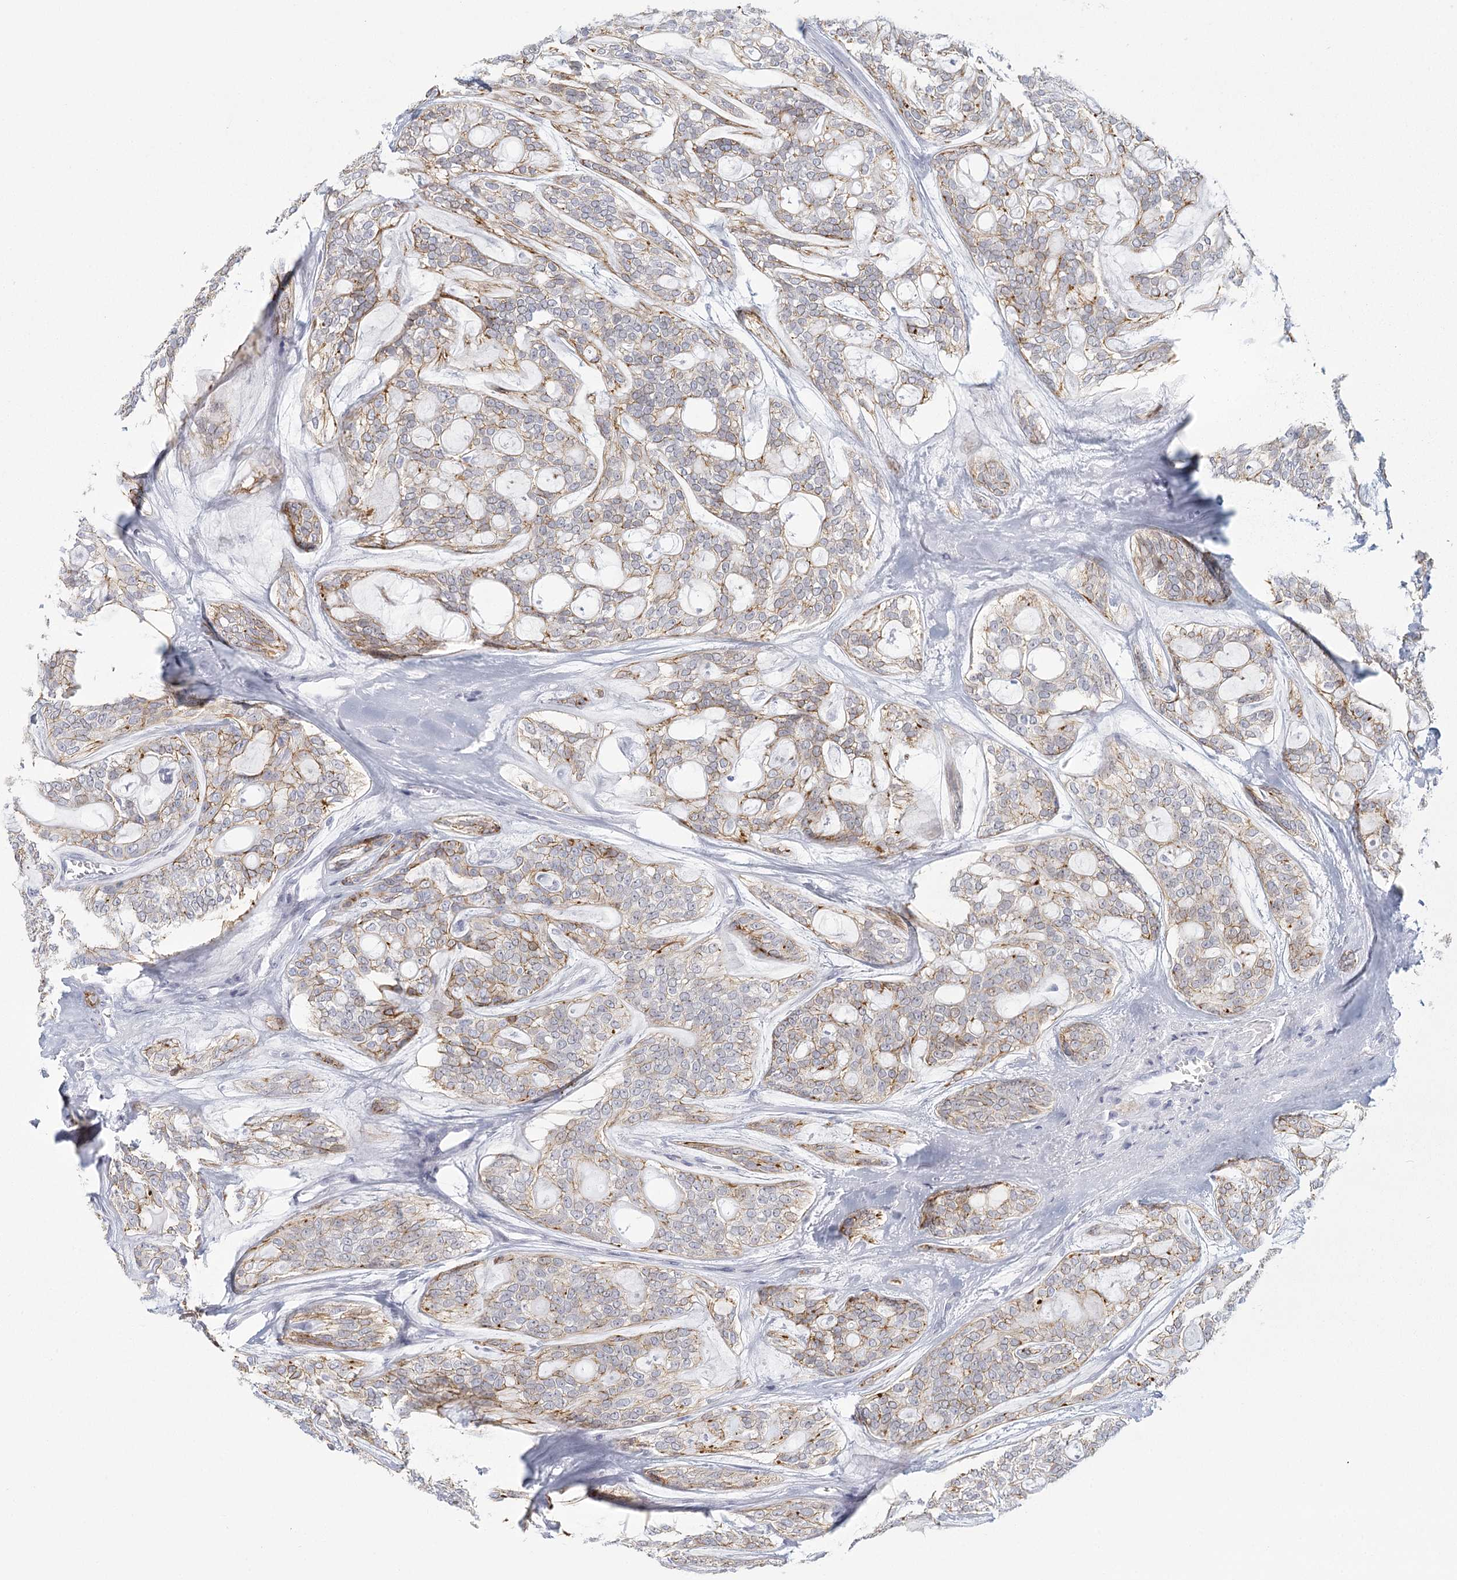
{"staining": {"intensity": "weak", "quantity": "25%-75%", "location": "cytoplasmic/membranous"}, "tissue": "head and neck cancer", "cell_type": "Tumor cells", "image_type": "cancer", "snomed": [{"axis": "morphology", "description": "Adenocarcinoma, NOS"}, {"axis": "topography", "description": "Head-Neck"}], "caption": "The immunohistochemical stain labels weak cytoplasmic/membranous positivity in tumor cells of head and neck cancer tissue.", "gene": "WNT8B", "patient": {"sex": "male", "age": 66}}